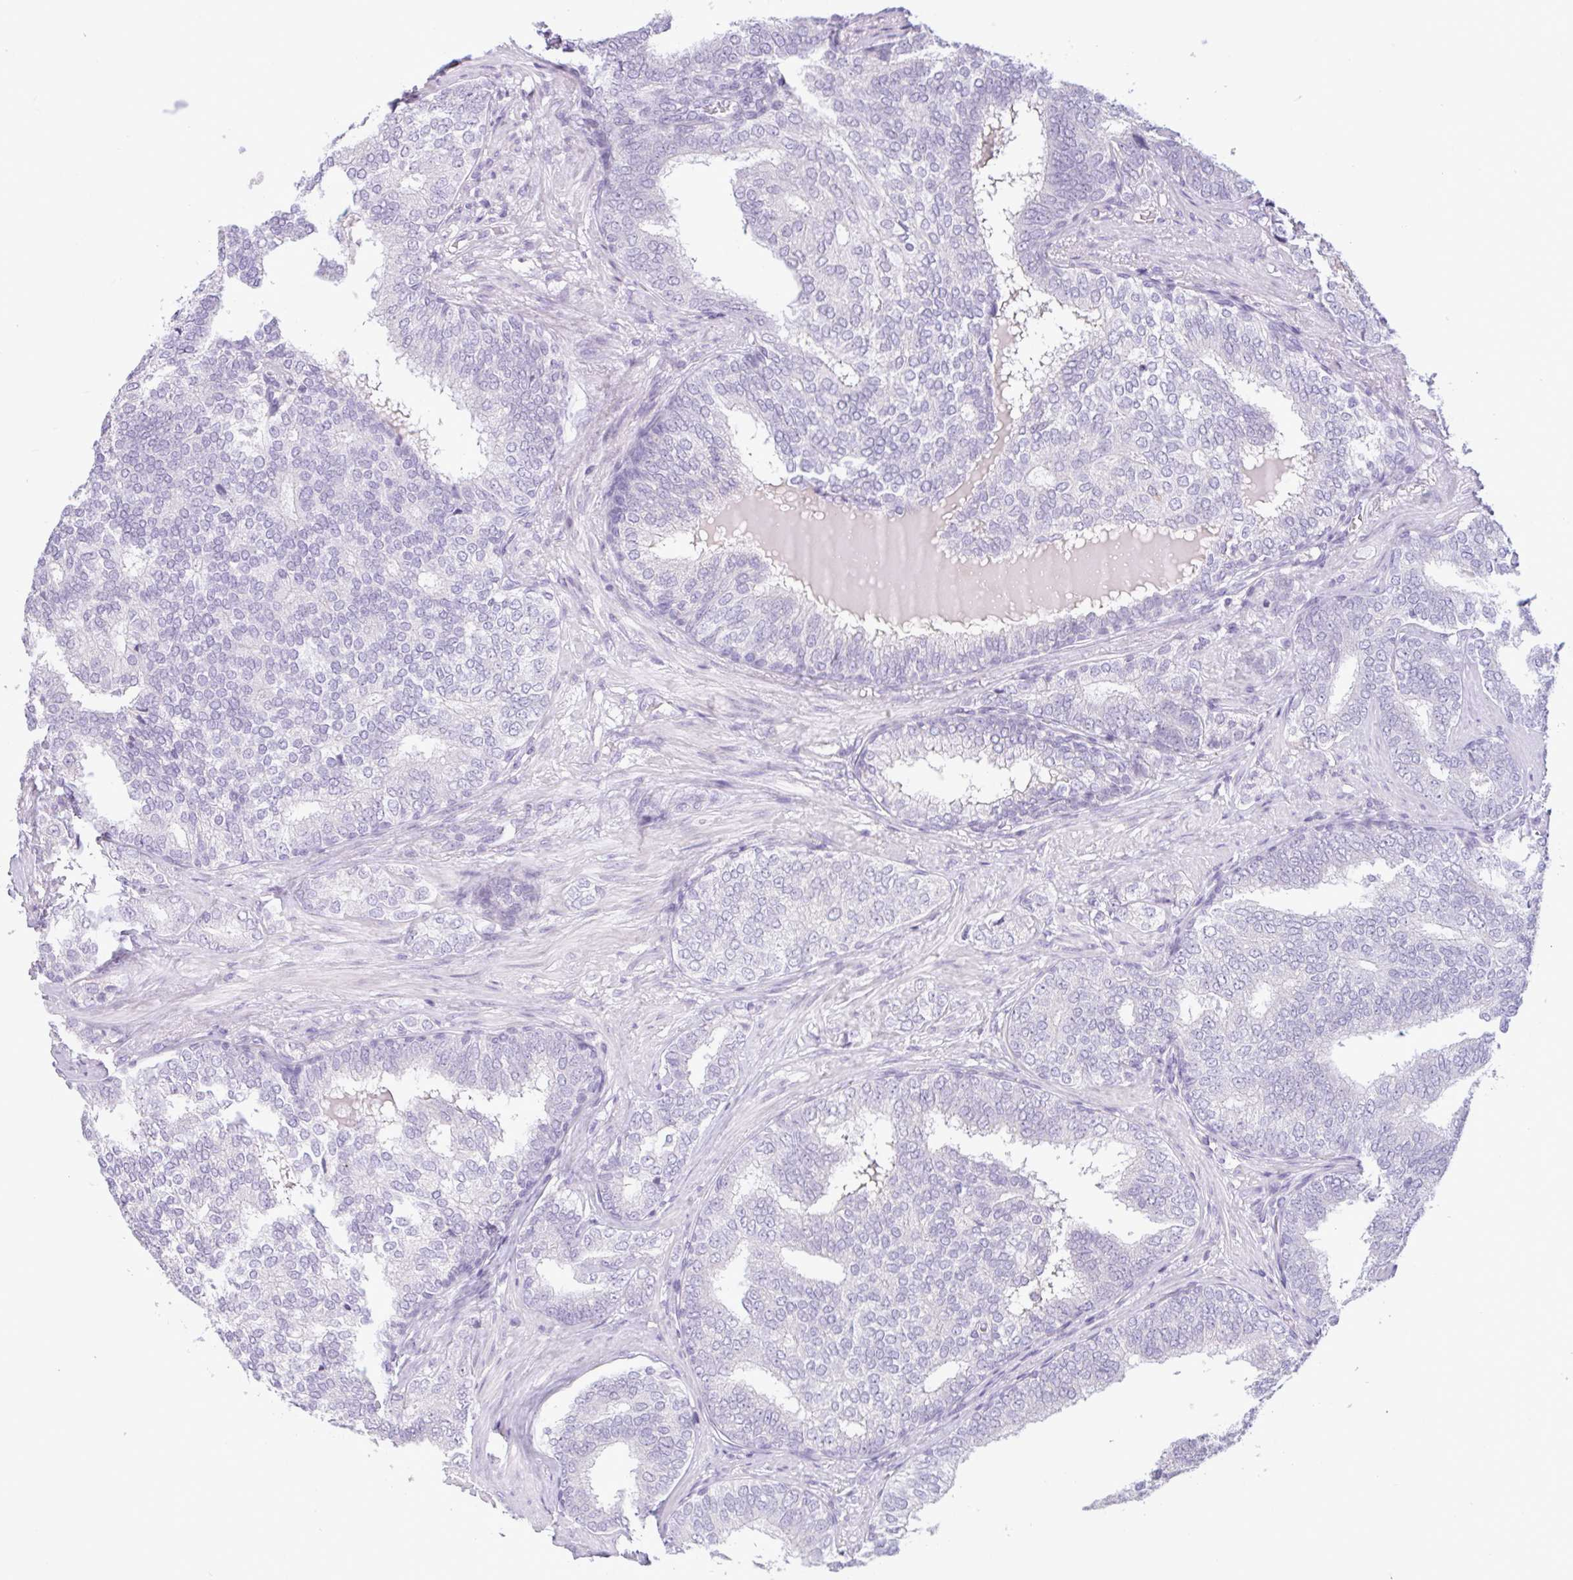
{"staining": {"intensity": "negative", "quantity": "none", "location": "none"}, "tissue": "prostate cancer", "cell_type": "Tumor cells", "image_type": "cancer", "snomed": [{"axis": "morphology", "description": "Adenocarcinoma, High grade"}, {"axis": "topography", "description": "Prostate"}], "caption": "There is no significant staining in tumor cells of prostate cancer. (Brightfield microscopy of DAB immunohistochemistry at high magnification).", "gene": "CTSE", "patient": {"sex": "male", "age": 72}}